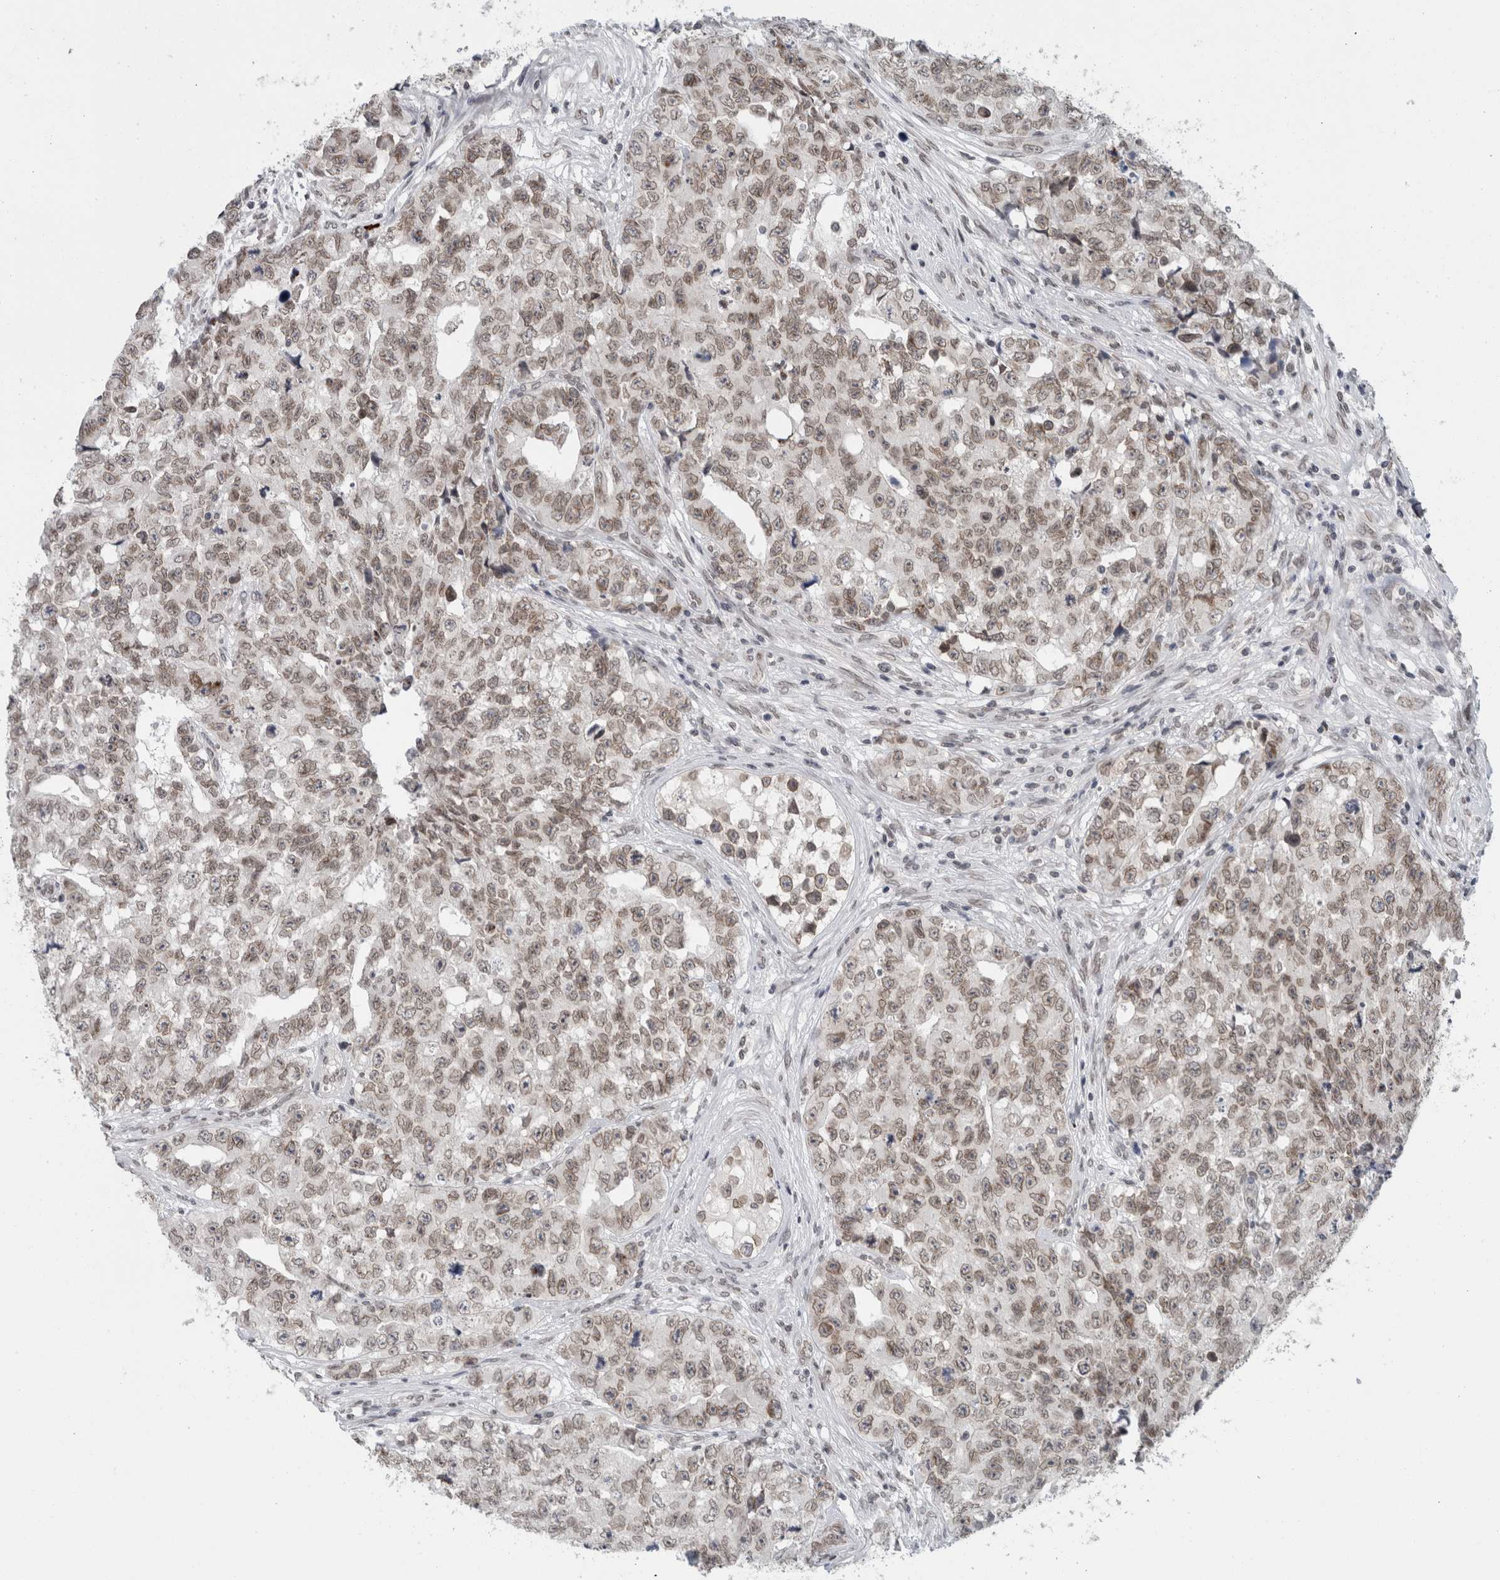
{"staining": {"intensity": "weak", "quantity": ">75%", "location": "nuclear"}, "tissue": "testis cancer", "cell_type": "Tumor cells", "image_type": "cancer", "snomed": [{"axis": "morphology", "description": "Carcinoma, Embryonal, NOS"}, {"axis": "topography", "description": "Testis"}], "caption": "IHC of testis cancer shows low levels of weak nuclear staining in about >75% of tumor cells.", "gene": "ZNF770", "patient": {"sex": "male", "age": 28}}